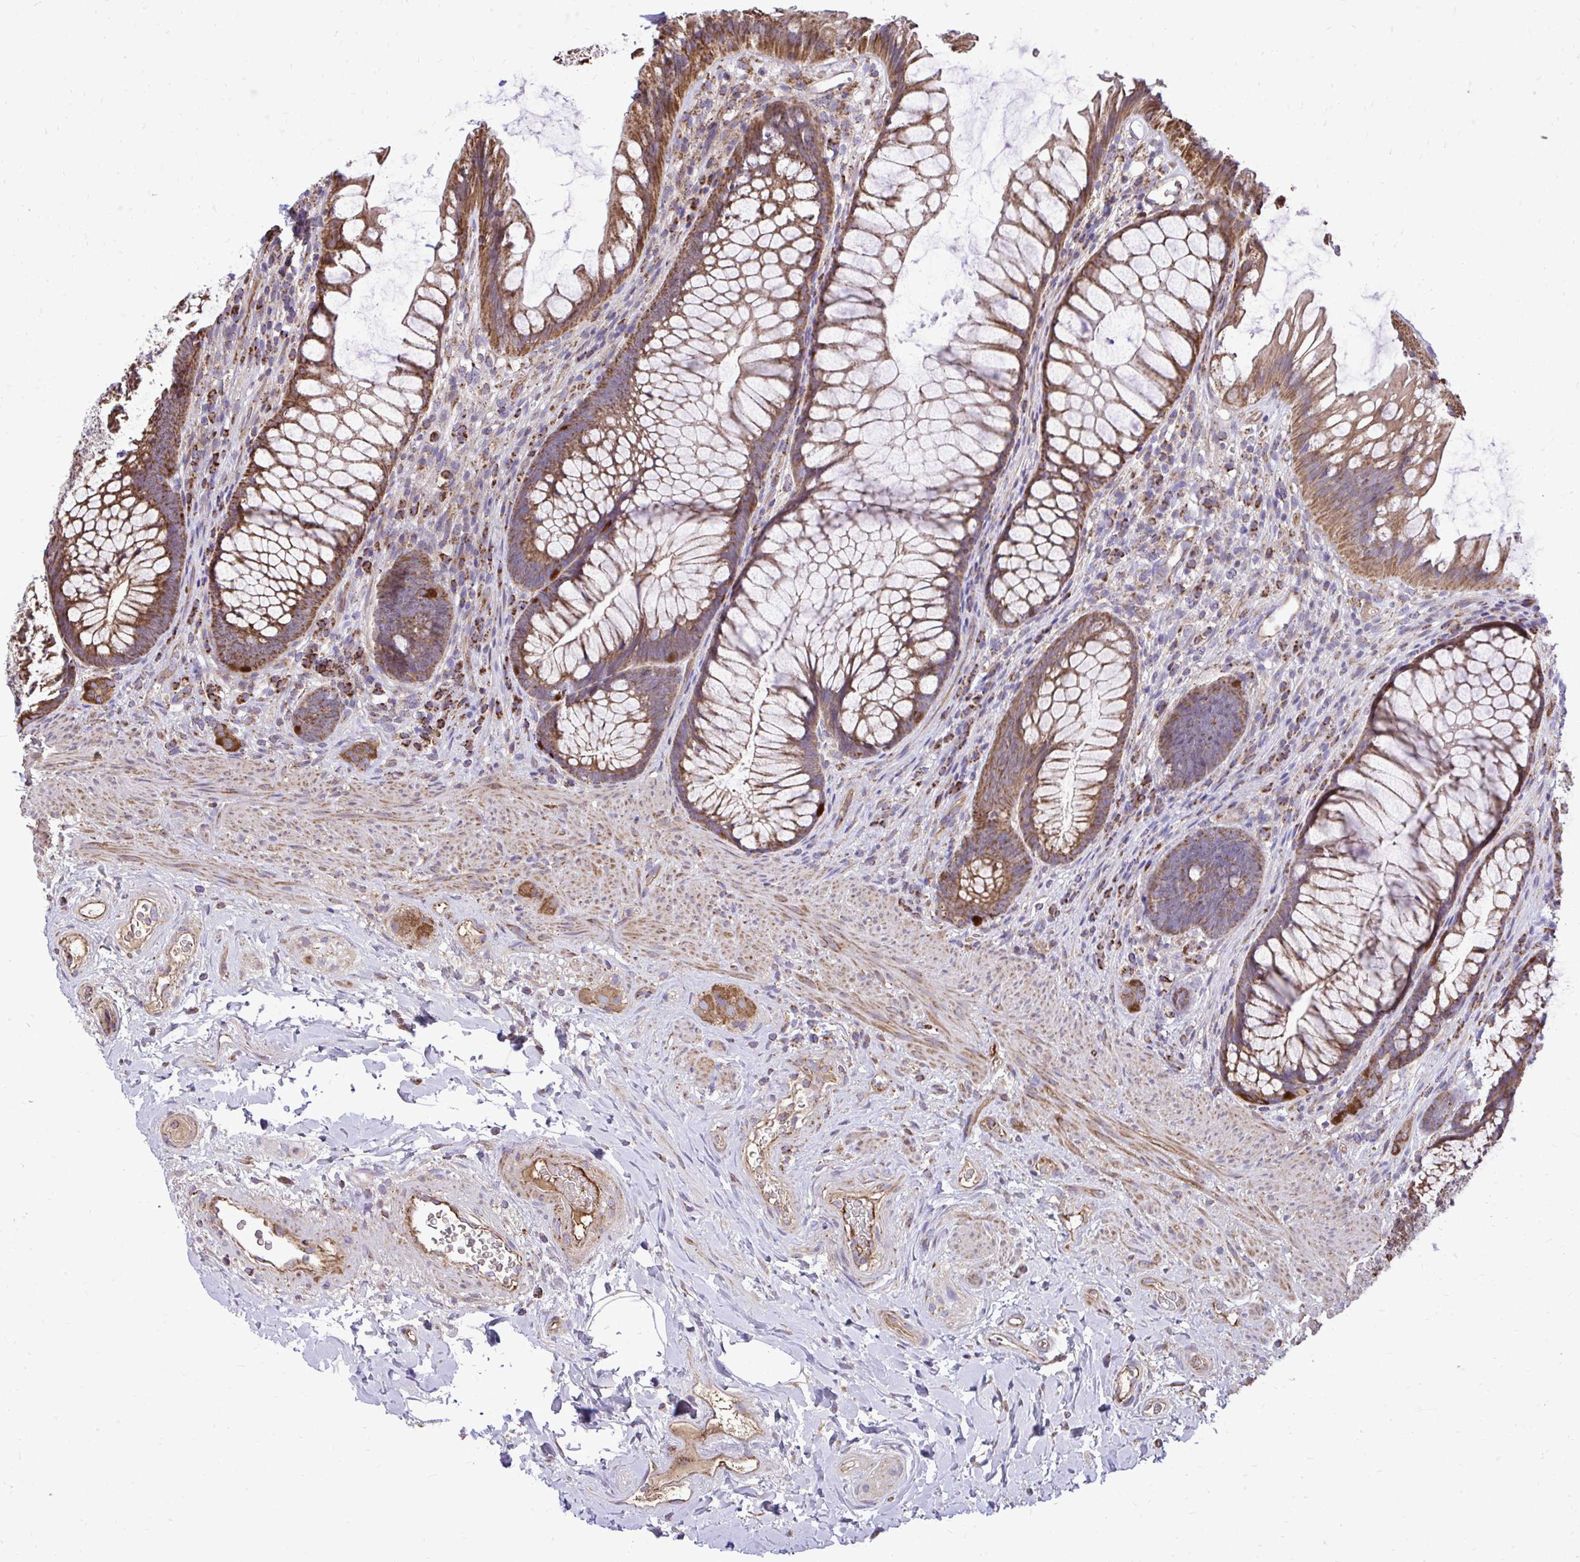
{"staining": {"intensity": "moderate", "quantity": ">75%", "location": "cytoplasmic/membranous"}, "tissue": "rectum", "cell_type": "Glandular cells", "image_type": "normal", "snomed": [{"axis": "morphology", "description": "Normal tissue, NOS"}, {"axis": "topography", "description": "Rectum"}], "caption": "DAB immunohistochemical staining of normal human rectum displays moderate cytoplasmic/membranous protein expression in about >75% of glandular cells.", "gene": "ATP13A2", "patient": {"sex": "male", "age": 53}}